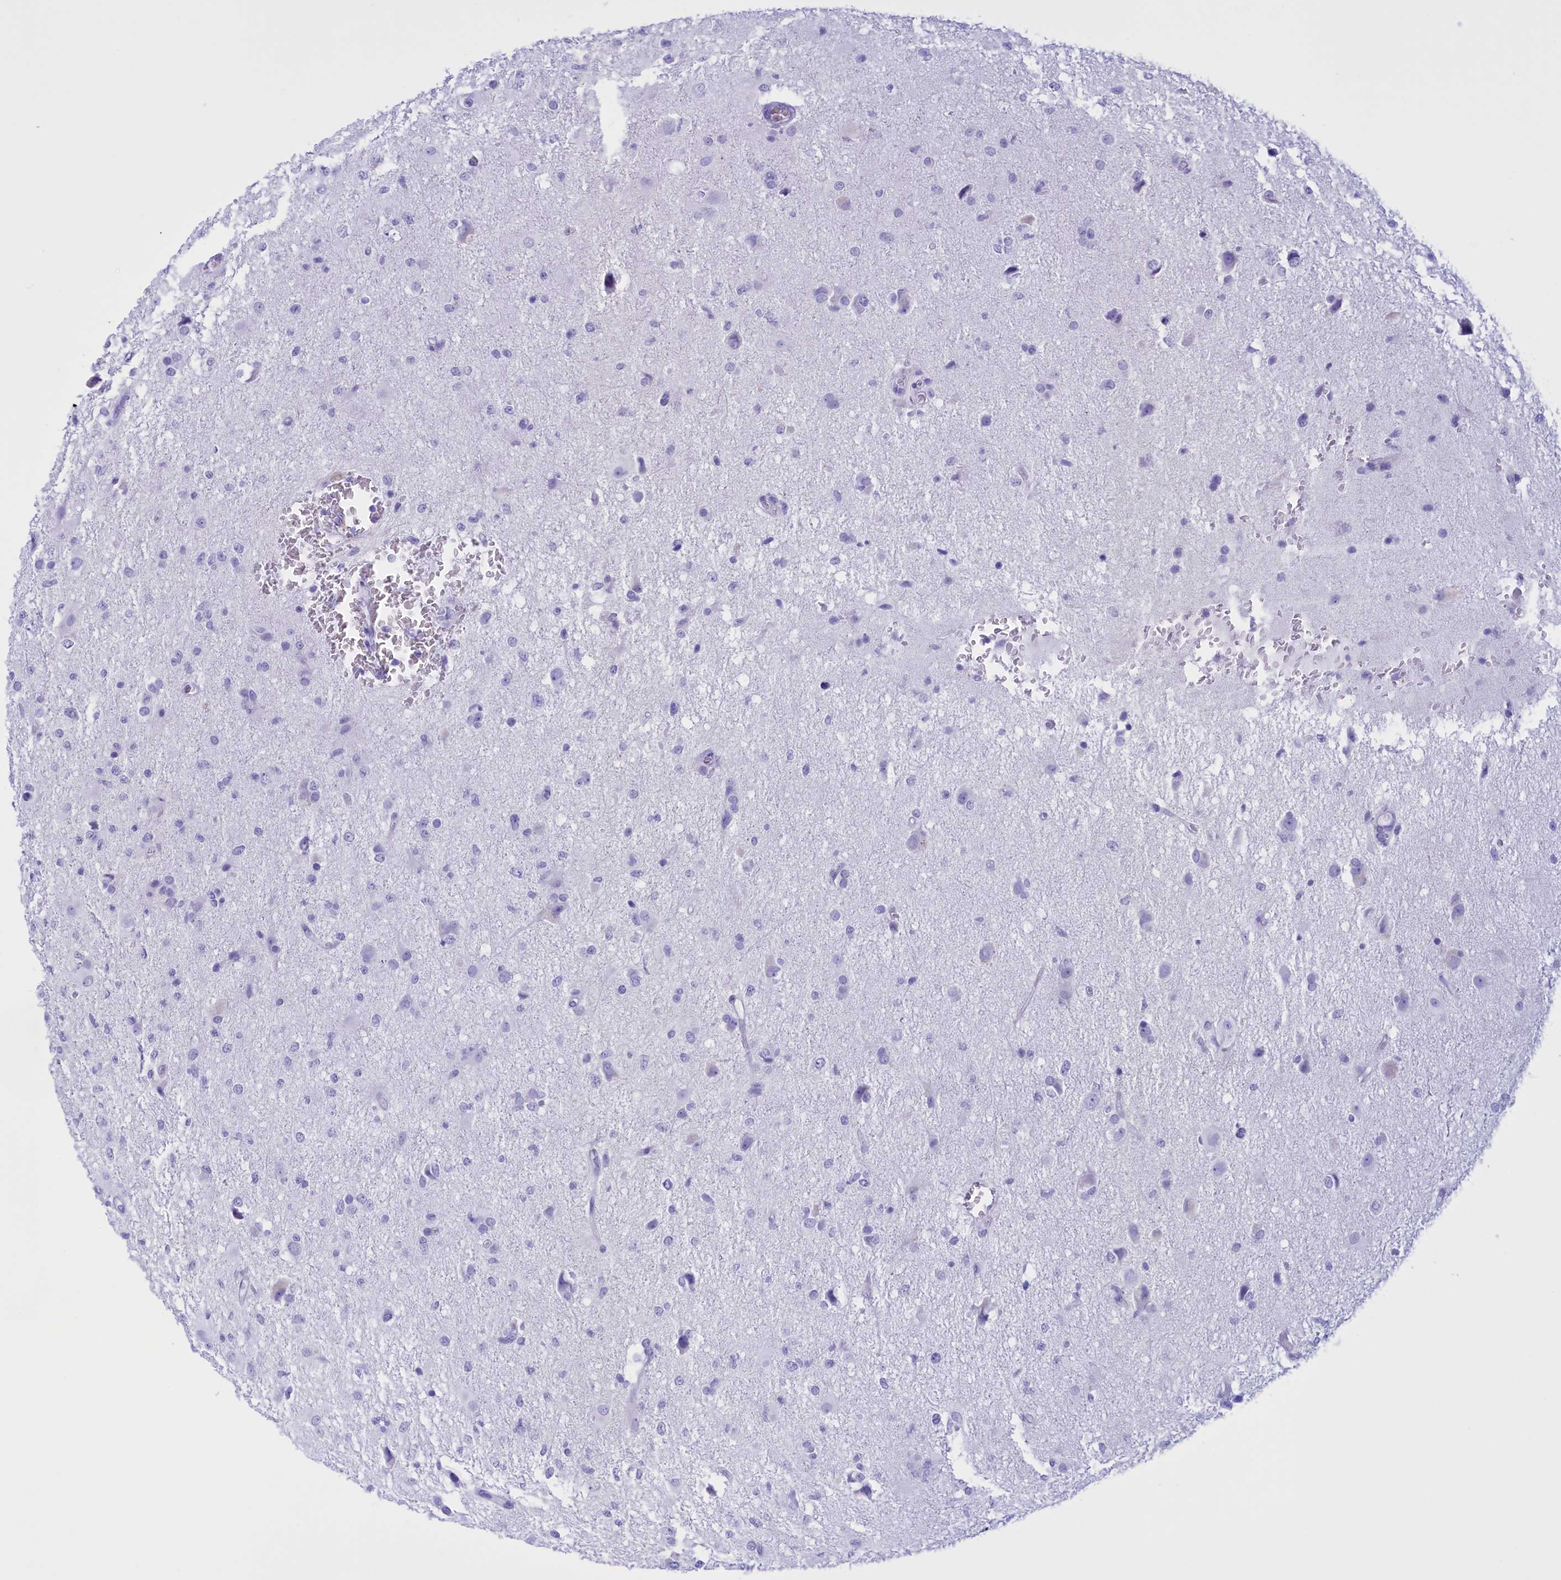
{"staining": {"intensity": "negative", "quantity": "none", "location": "none"}, "tissue": "glioma", "cell_type": "Tumor cells", "image_type": "cancer", "snomed": [{"axis": "morphology", "description": "Glioma, malignant, High grade"}, {"axis": "topography", "description": "Brain"}], "caption": "A high-resolution image shows immunohistochemistry staining of malignant high-grade glioma, which shows no significant expression in tumor cells.", "gene": "BRI3", "patient": {"sex": "female", "age": 57}}